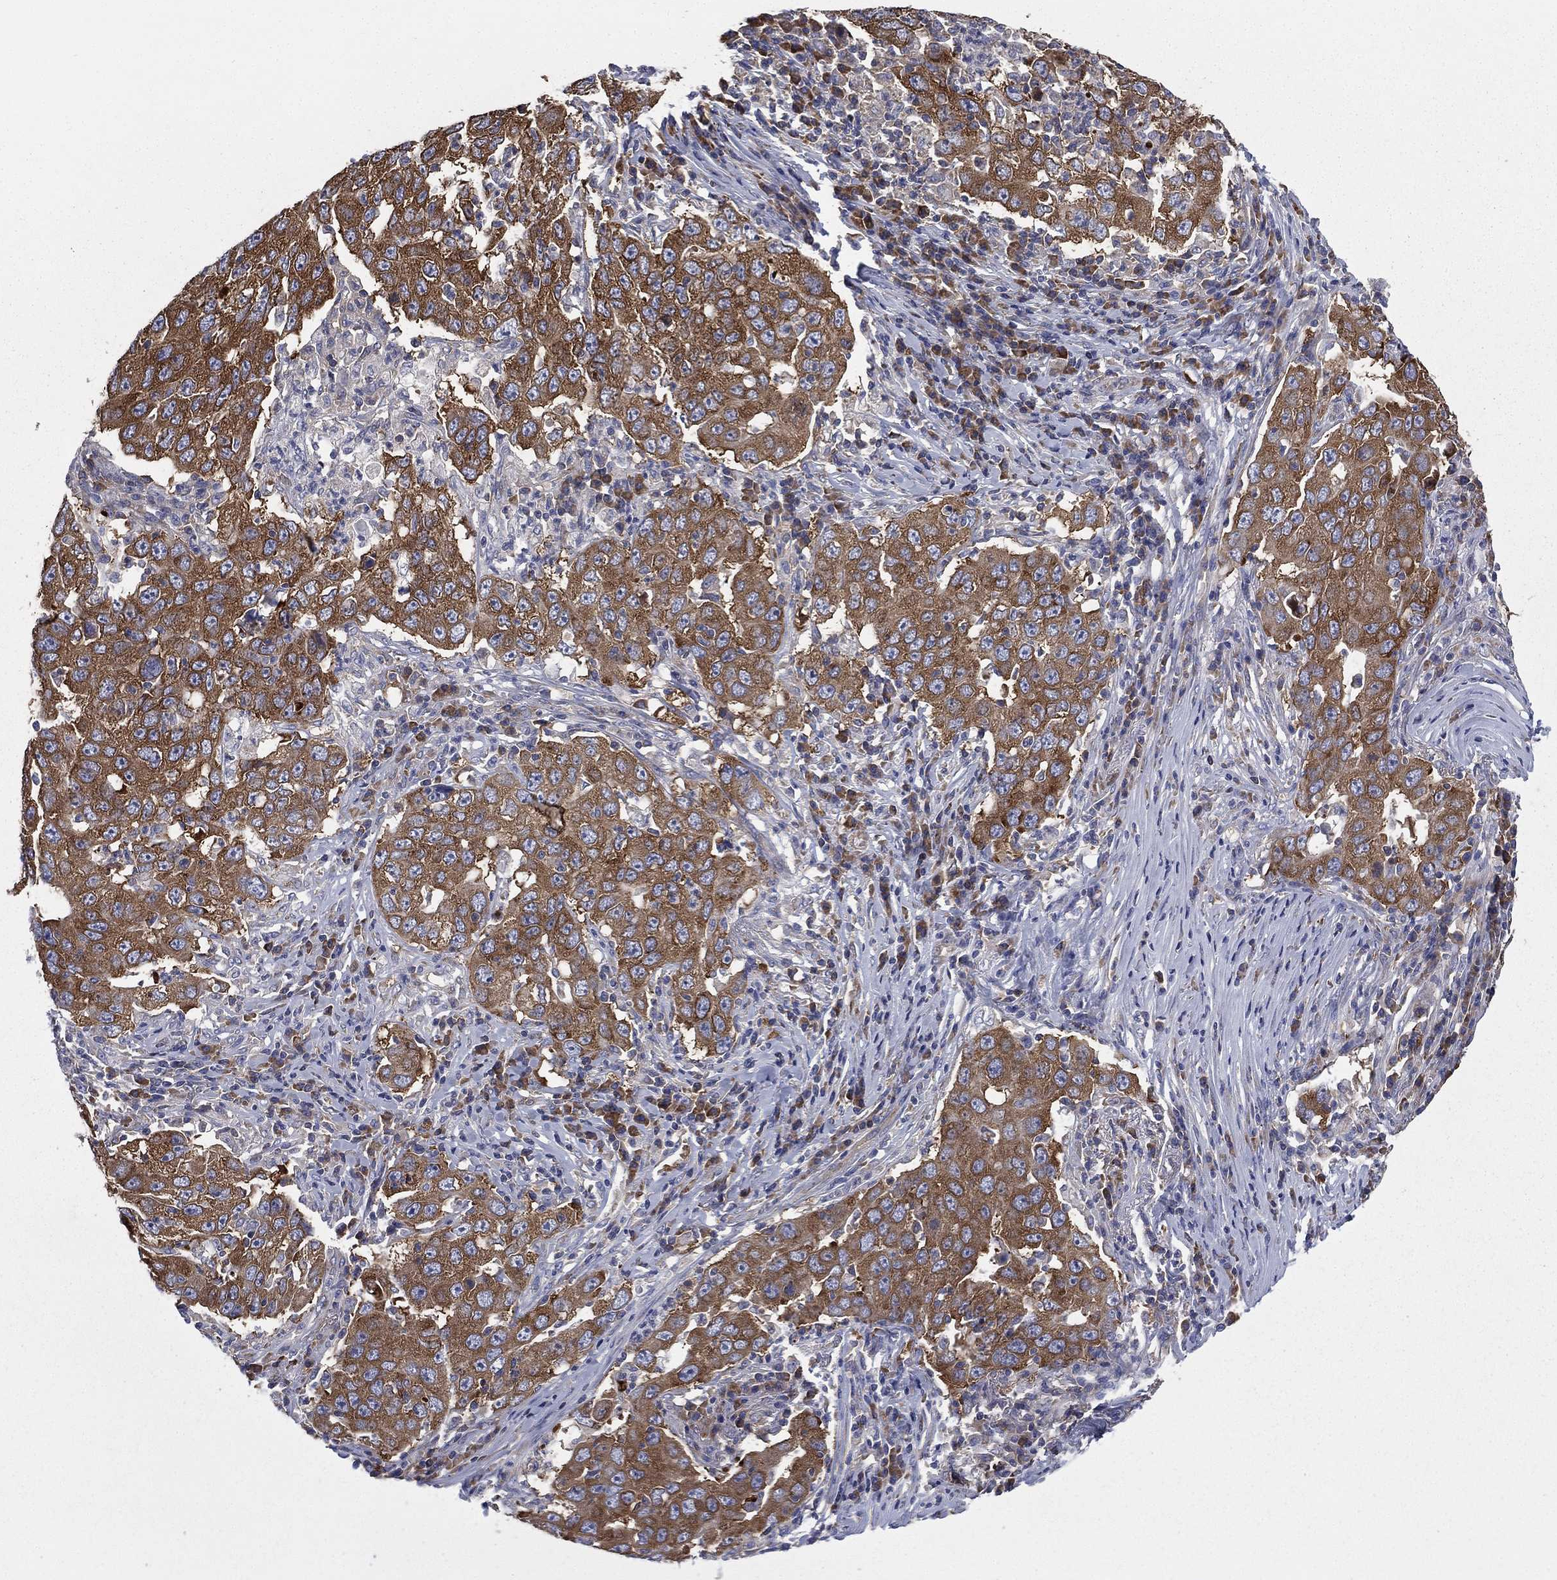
{"staining": {"intensity": "strong", "quantity": ">75%", "location": "cytoplasmic/membranous"}, "tissue": "lung cancer", "cell_type": "Tumor cells", "image_type": "cancer", "snomed": [{"axis": "morphology", "description": "Adenocarcinoma, NOS"}, {"axis": "topography", "description": "Lung"}], "caption": "Strong cytoplasmic/membranous protein staining is present in approximately >75% of tumor cells in lung adenocarcinoma.", "gene": "FARSA", "patient": {"sex": "male", "age": 73}}